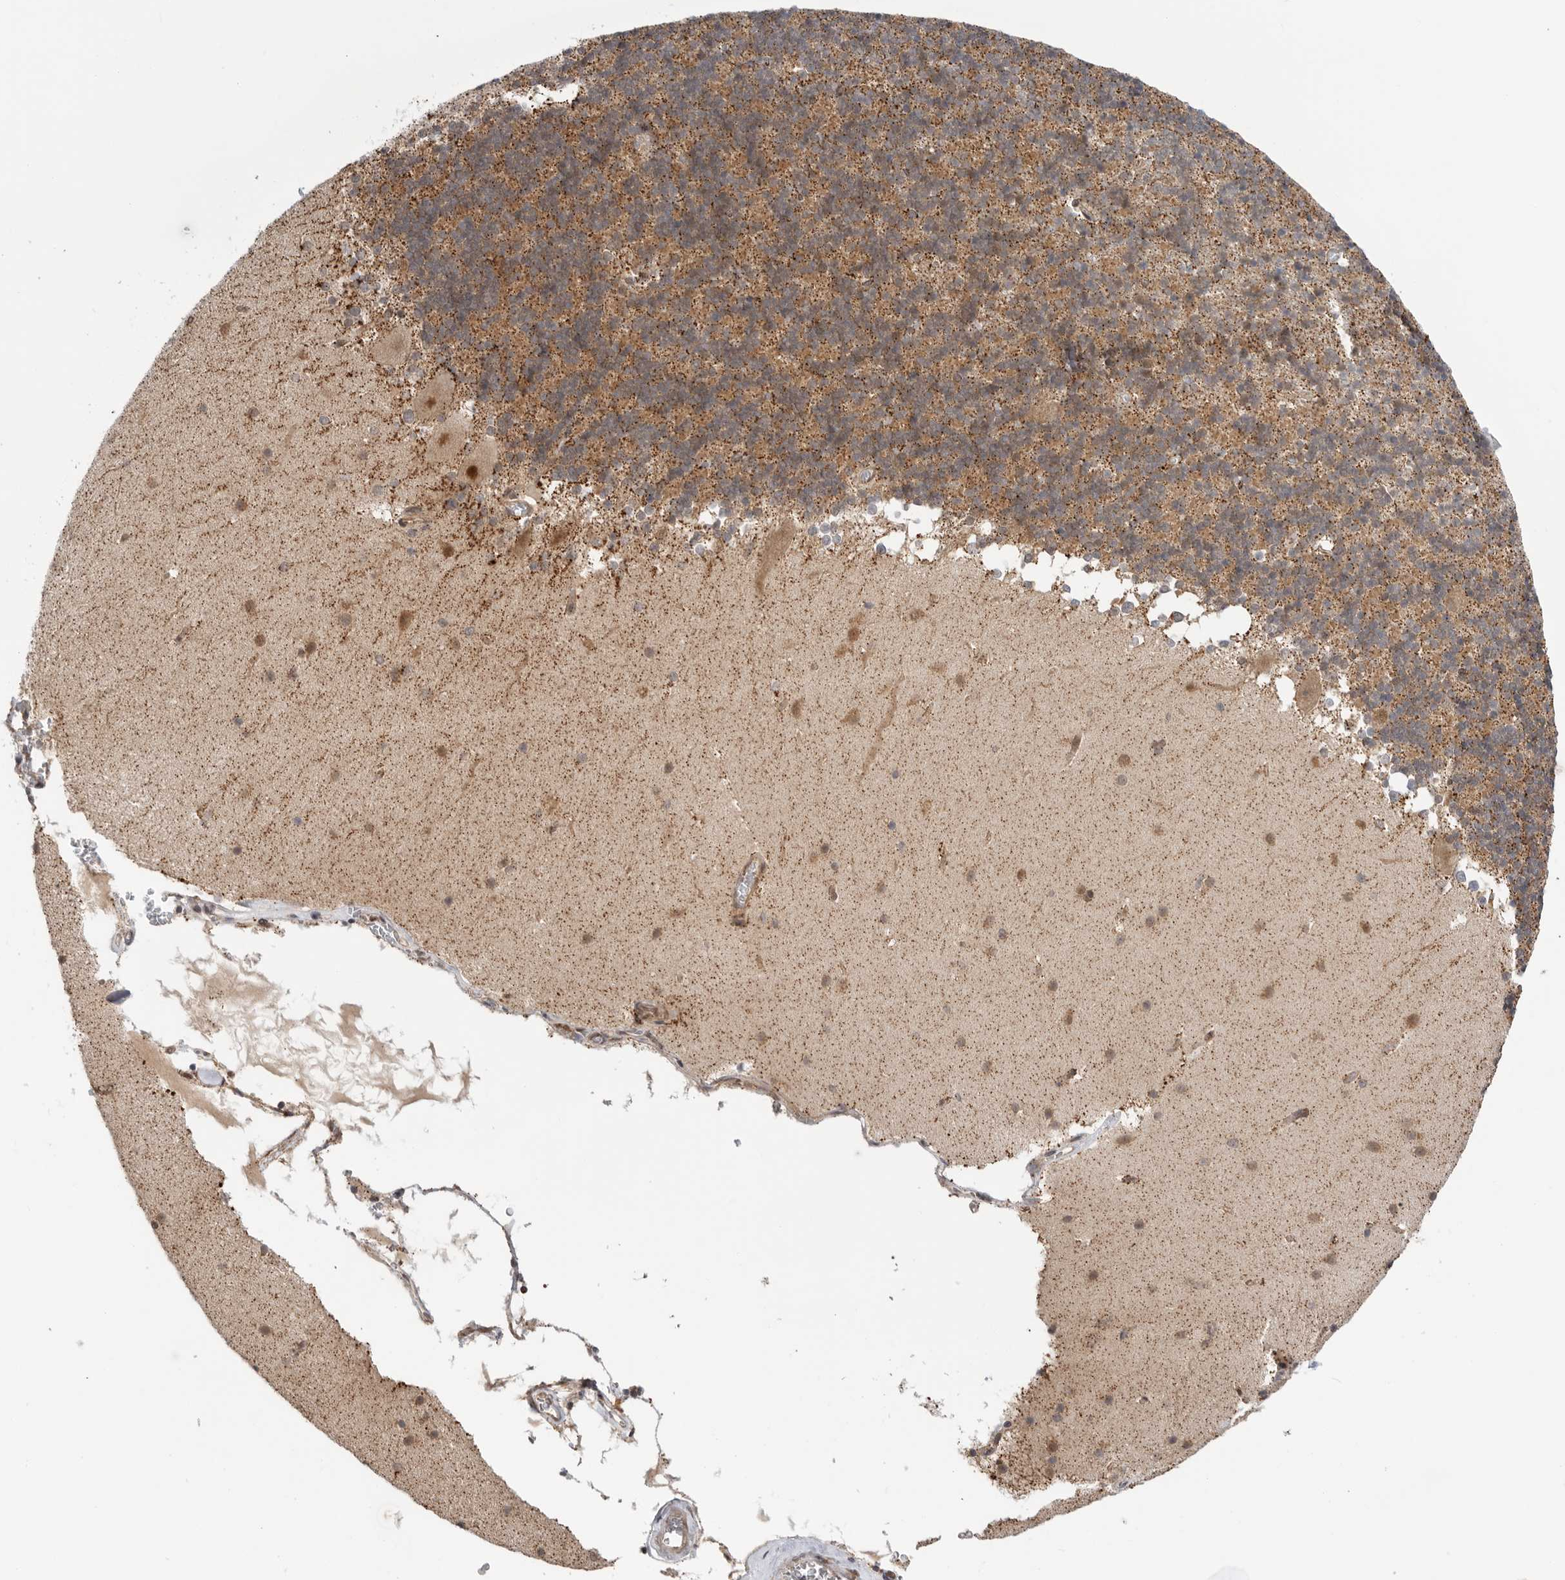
{"staining": {"intensity": "moderate", "quantity": ">75%", "location": "cytoplasmic/membranous"}, "tissue": "cerebellum", "cell_type": "Cells in granular layer", "image_type": "normal", "snomed": [{"axis": "morphology", "description": "Normal tissue, NOS"}, {"axis": "topography", "description": "Cerebellum"}], "caption": "Immunohistochemical staining of benign cerebellum shows >75% levels of moderate cytoplasmic/membranous protein staining in about >75% of cells in granular layer. Immunohistochemistry stains the protein in brown and the nuclei are stained blue.", "gene": "DCAF8", "patient": {"sex": "female", "age": 19}}